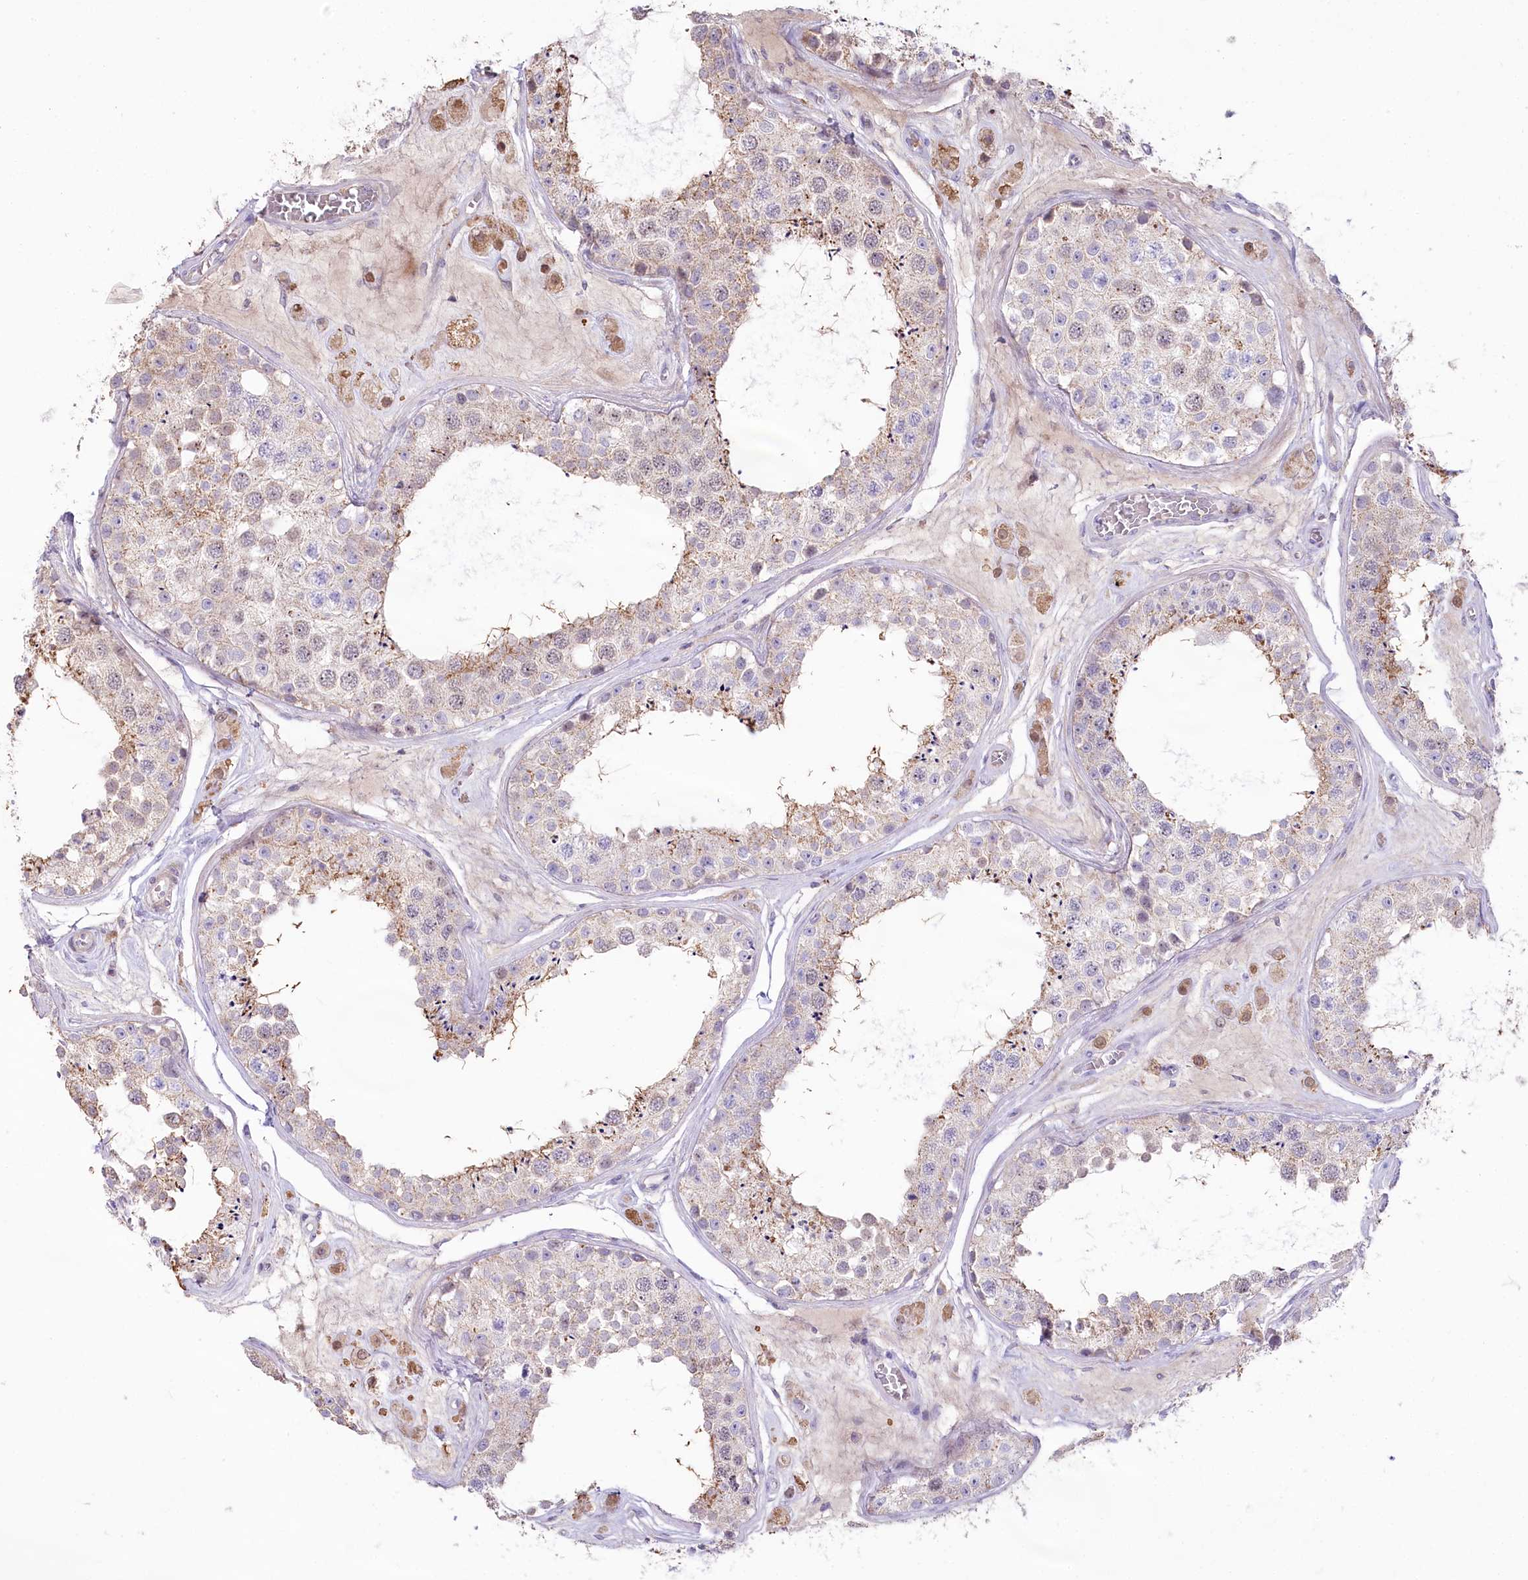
{"staining": {"intensity": "weak", "quantity": "<25%", "location": "cytoplasmic/membranous"}, "tissue": "testis", "cell_type": "Cells in seminiferous ducts", "image_type": "normal", "snomed": [{"axis": "morphology", "description": "Normal tissue, NOS"}, {"axis": "topography", "description": "Testis"}], "caption": "Immunohistochemistry (IHC) of unremarkable testis displays no positivity in cells in seminiferous ducts.", "gene": "SLC6A11", "patient": {"sex": "male", "age": 25}}